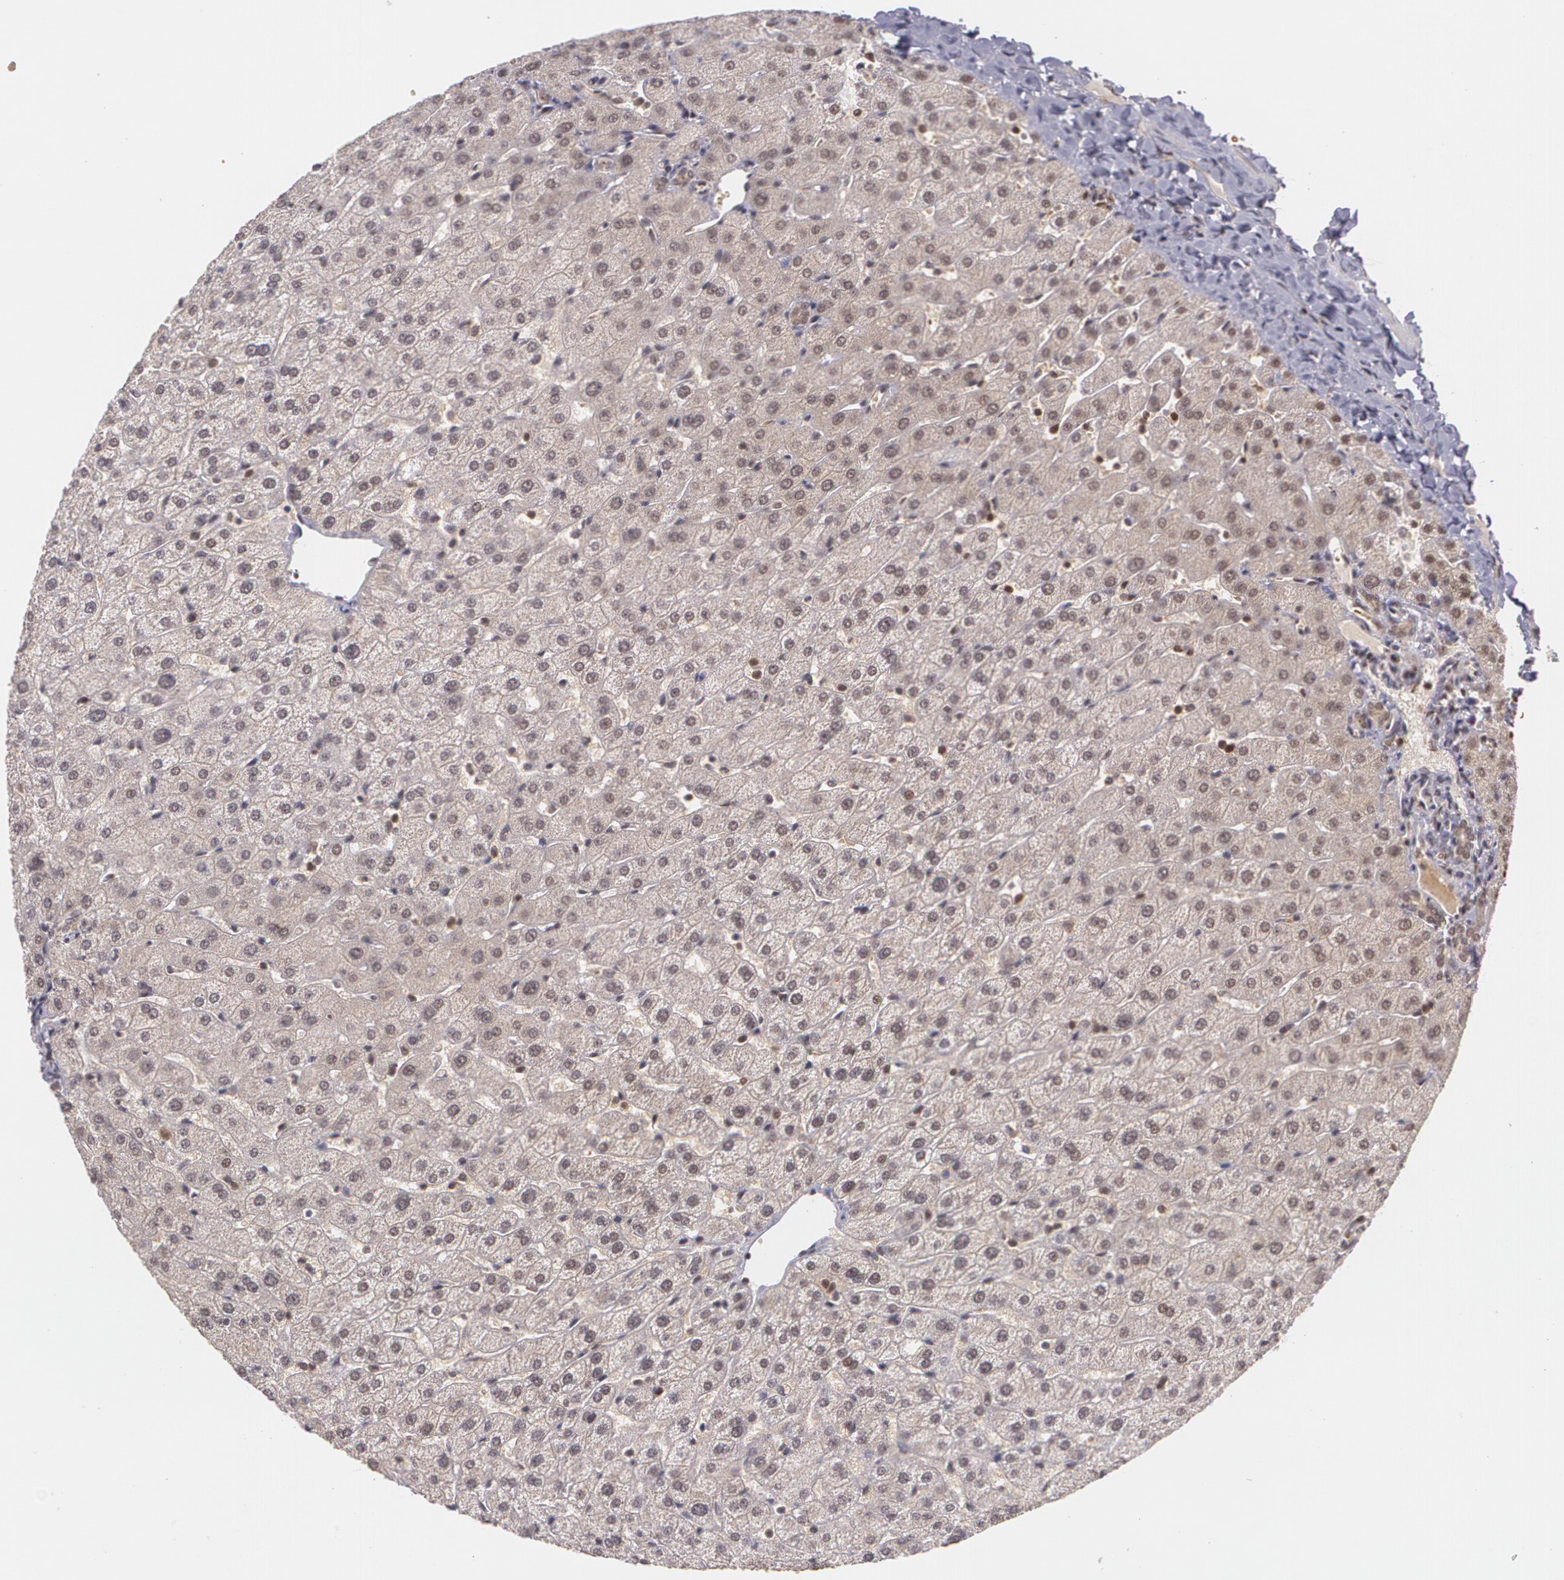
{"staining": {"intensity": "negative", "quantity": "none", "location": "none"}, "tissue": "liver", "cell_type": "Cholangiocytes", "image_type": "normal", "snomed": [{"axis": "morphology", "description": "Normal tissue, NOS"}, {"axis": "morphology", "description": "Fibrosis, NOS"}, {"axis": "topography", "description": "Liver"}], "caption": "The histopathology image displays no significant expression in cholangiocytes of liver.", "gene": "CUL2", "patient": {"sex": "female", "age": 29}}